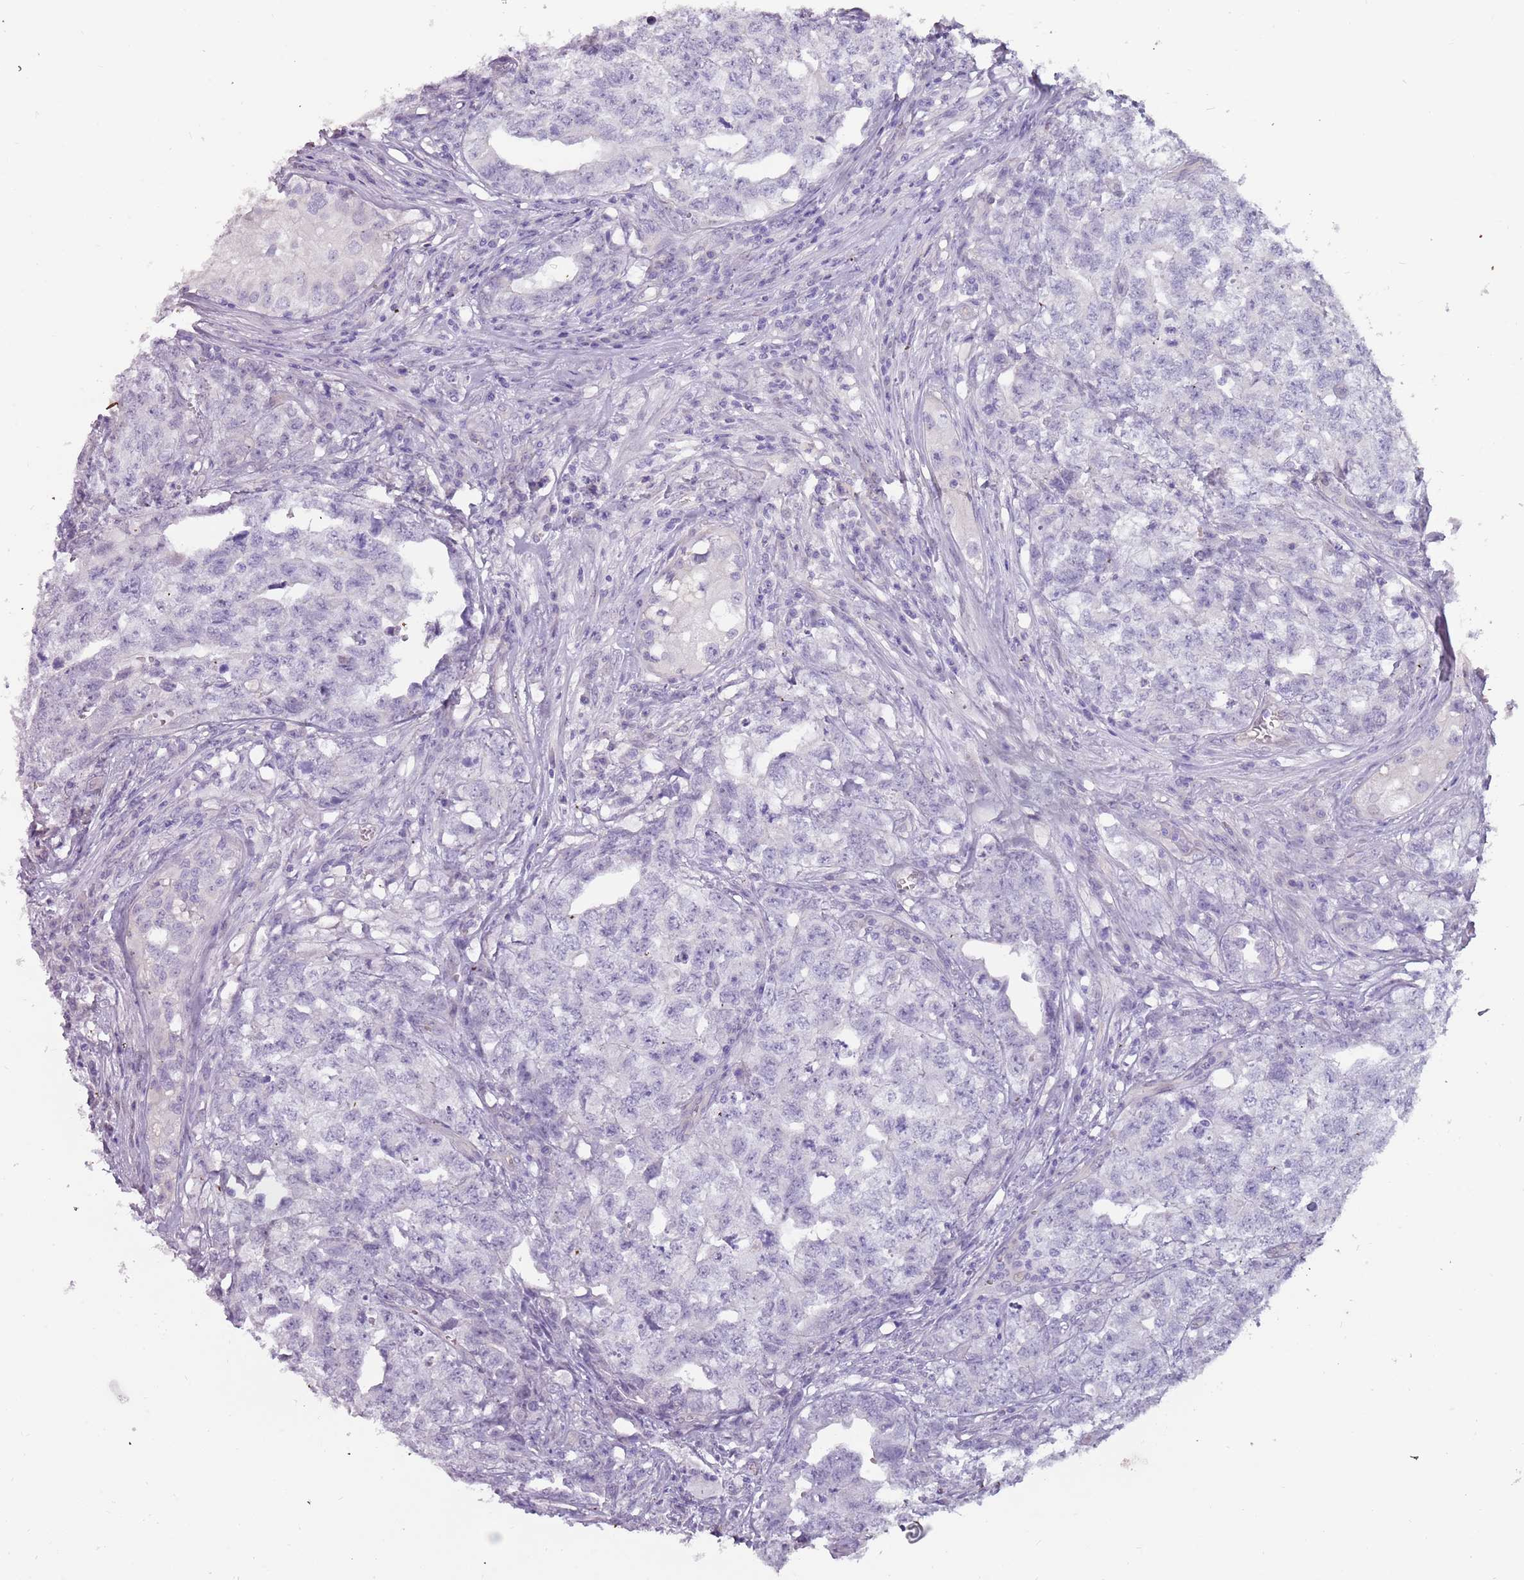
{"staining": {"intensity": "negative", "quantity": "none", "location": "none"}, "tissue": "testis cancer", "cell_type": "Tumor cells", "image_type": "cancer", "snomed": [{"axis": "morphology", "description": "Carcinoma, Embryonal, NOS"}, {"axis": "topography", "description": "Testis"}], "caption": "High magnification brightfield microscopy of testis cancer stained with DAB (brown) and counterstained with hematoxylin (blue): tumor cells show no significant expression.", "gene": "RFX2", "patient": {"sex": "male", "age": 31}}